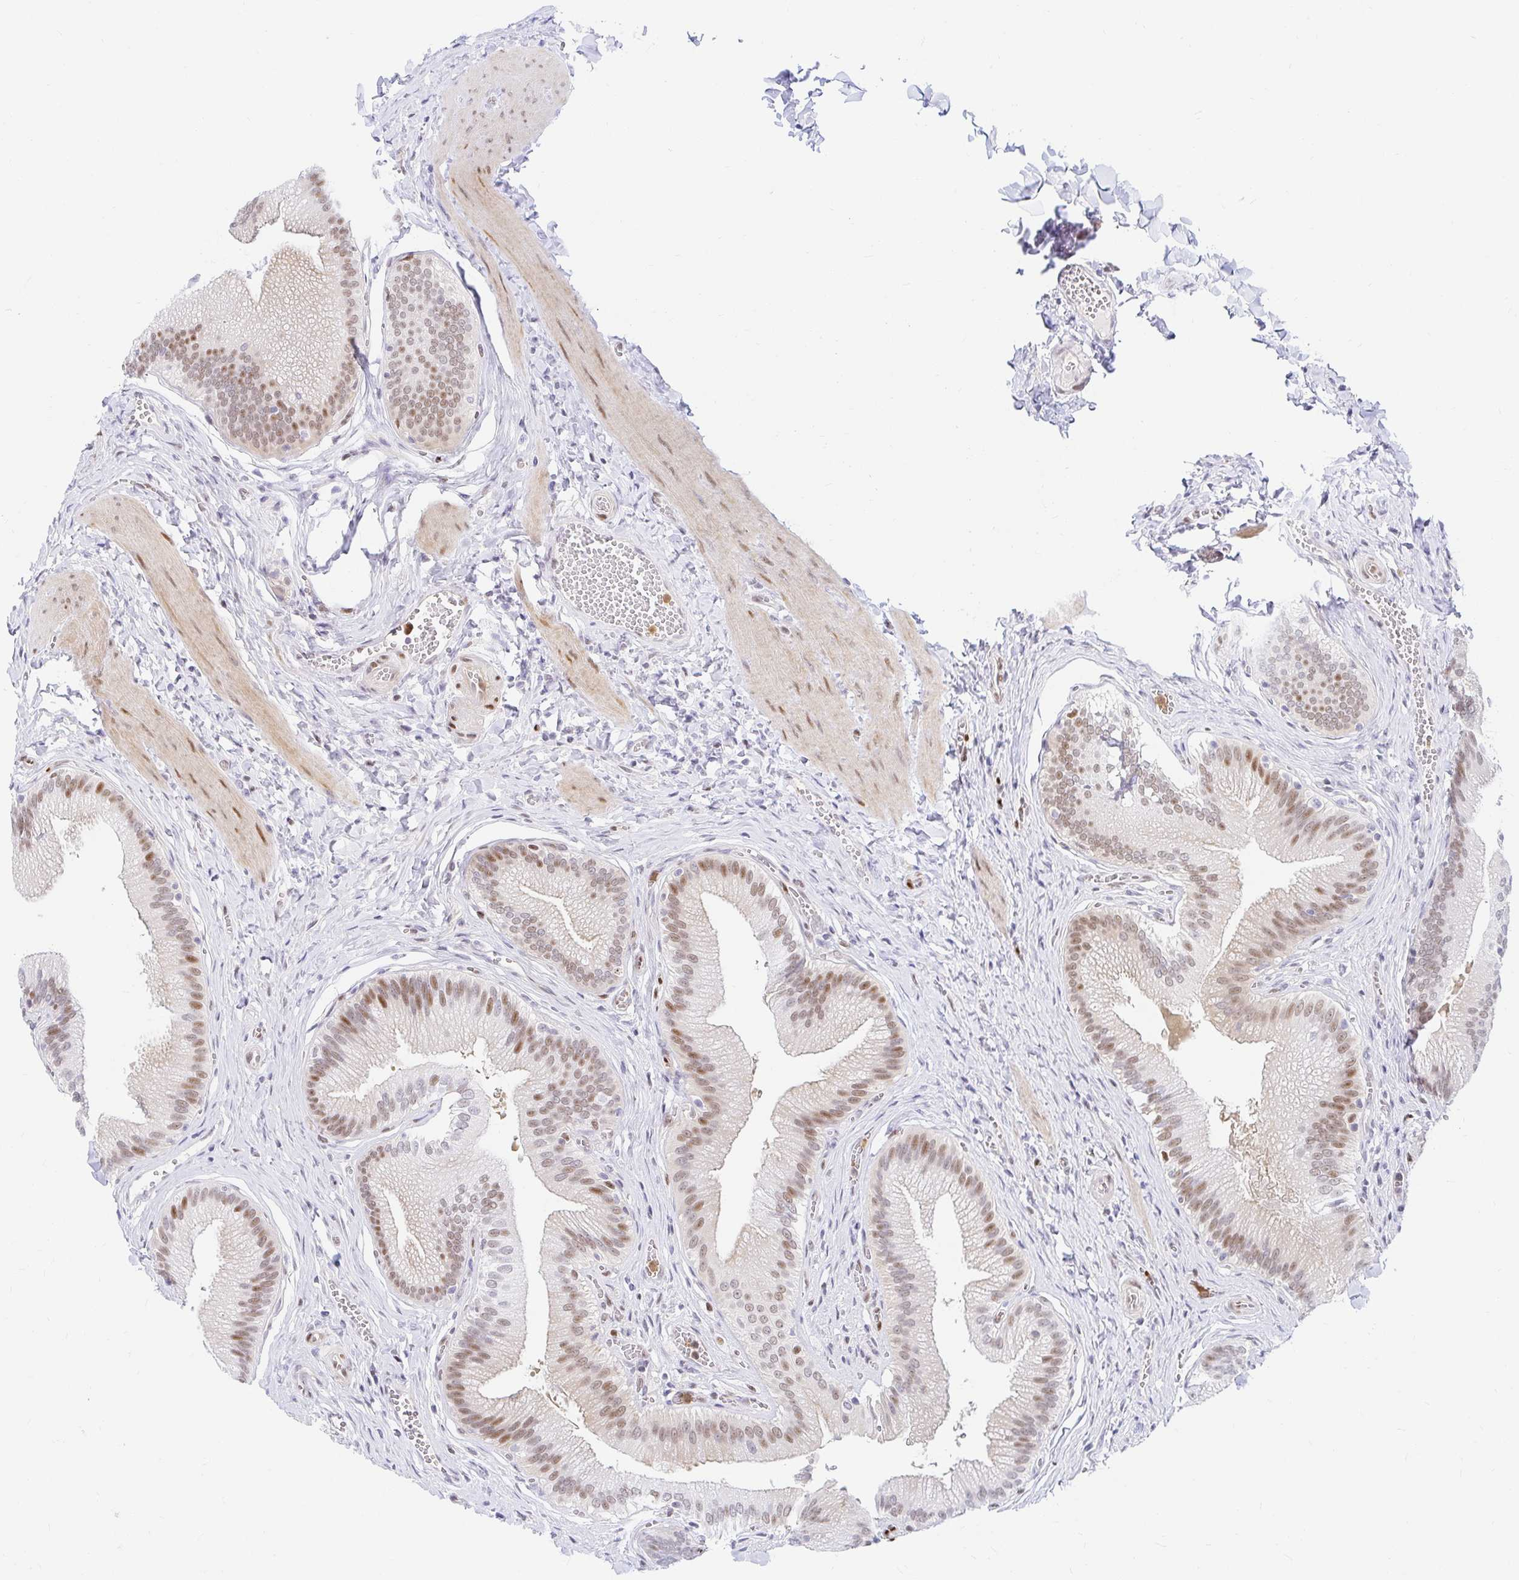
{"staining": {"intensity": "moderate", "quantity": "25%-75%", "location": "nuclear"}, "tissue": "gallbladder", "cell_type": "Glandular cells", "image_type": "normal", "snomed": [{"axis": "morphology", "description": "Normal tissue, NOS"}, {"axis": "topography", "description": "Gallbladder"}], "caption": "This histopathology image reveals IHC staining of unremarkable gallbladder, with medium moderate nuclear expression in about 25%-75% of glandular cells.", "gene": "HINFP", "patient": {"sex": "male", "age": 17}}